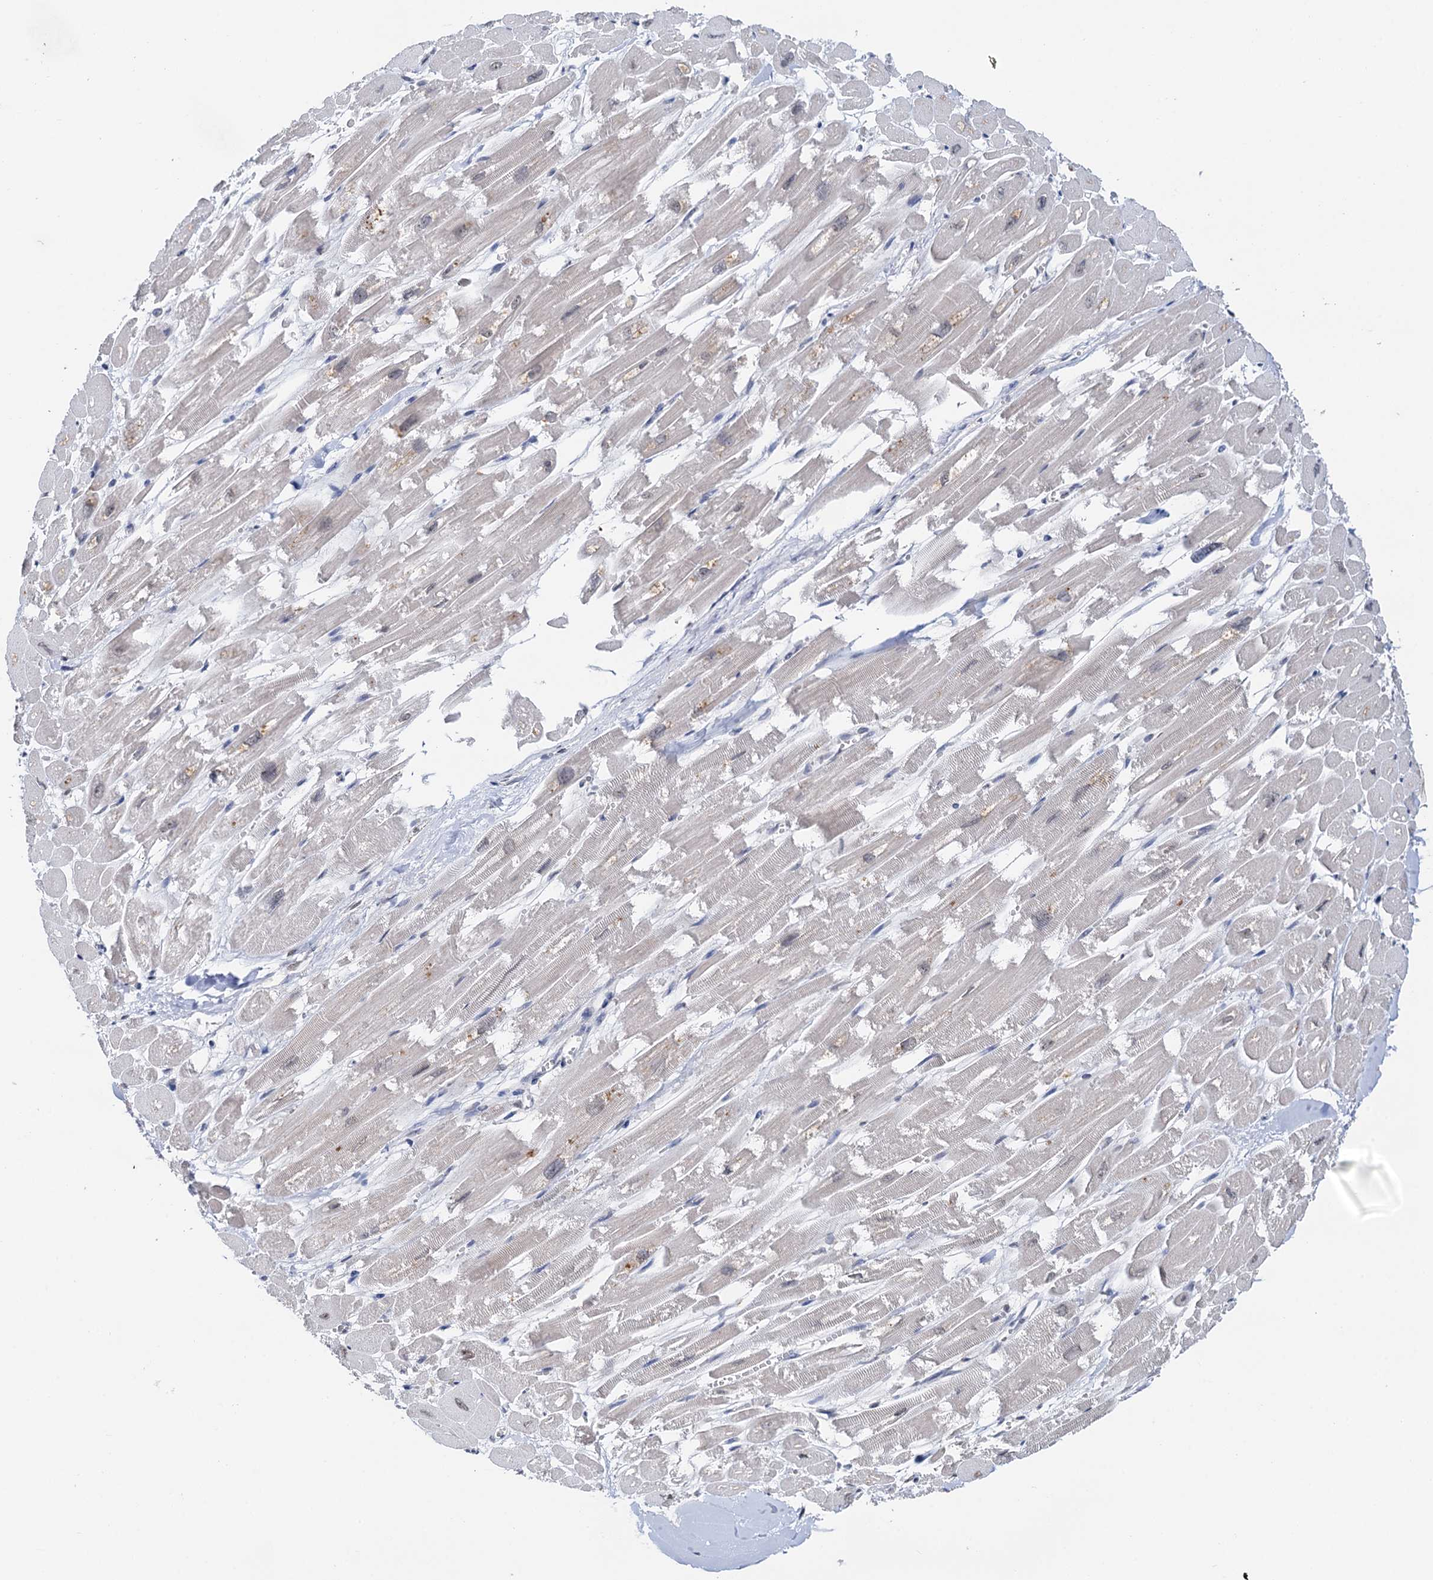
{"staining": {"intensity": "negative", "quantity": "none", "location": "none"}, "tissue": "heart muscle", "cell_type": "Cardiomyocytes", "image_type": "normal", "snomed": [{"axis": "morphology", "description": "Normal tissue, NOS"}, {"axis": "topography", "description": "Heart"}], "caption": "A high-resolution histopathology image shows immunohistochemistry (IHC) staining of unremarkable heart muscle, which exhibits no significant positivity in cardiomyocytes.", "gene": "NAT10", "patient": {"sex": "male", "age": 54}}